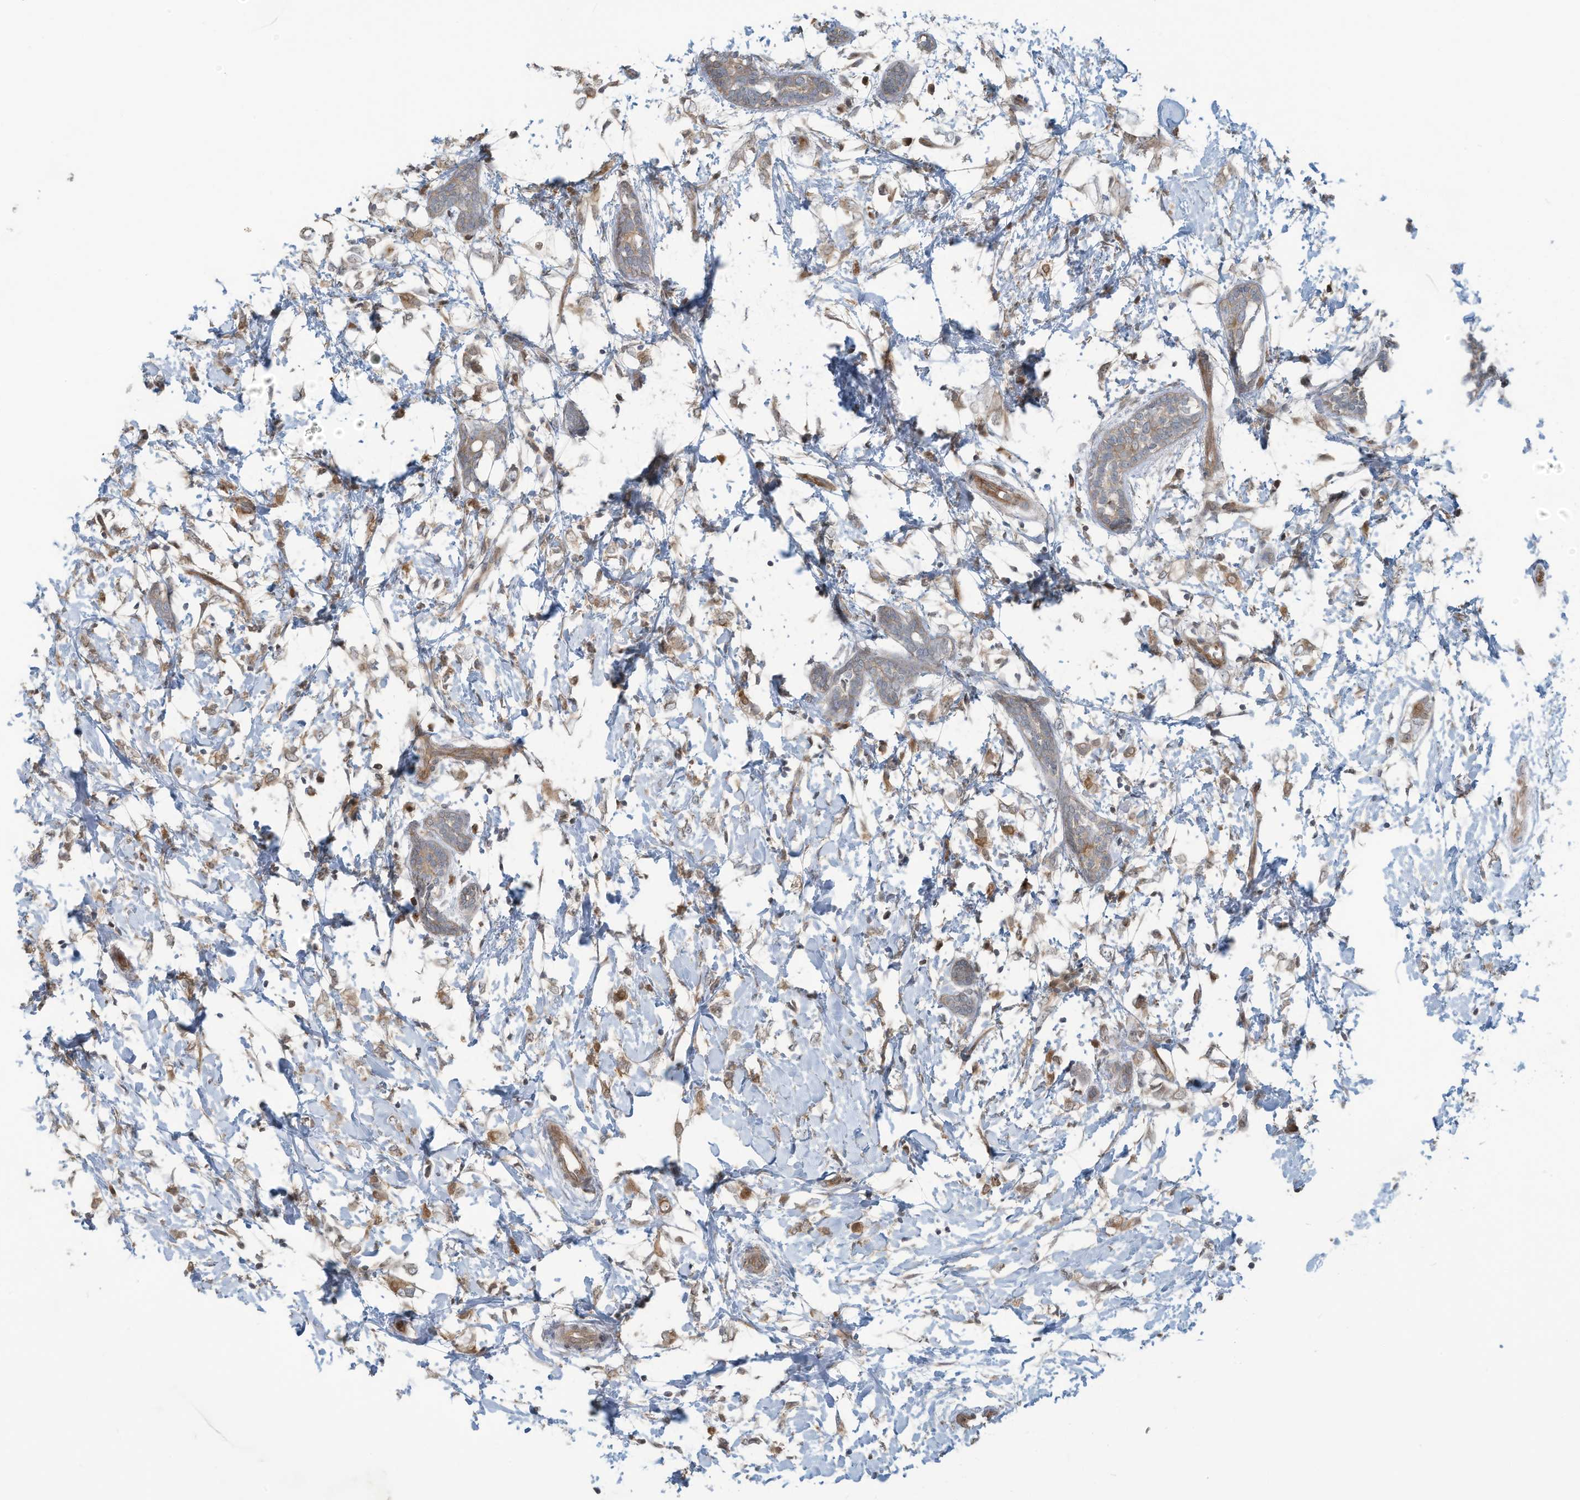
{"staining": {"intensity": "moderate", "quantity": ">75%", "location": "cytoplasmic/membranous"}, "tissue": "breast cancer", "cell_type": "Tumor cells", "image_type": "cancer", "snomed": [{"axis": "morphology", "description": "Normal tissue, NOS"}, {"axis": "morphology", "description": "Lobular carcinoma"}, {"axis": "topography", "description": "Breast"}], "caption": "Protein expression analysis of lobular carcinoma (breast) demonstrates moderate cytoplasmic/membranous staining in approximately >75% of tumor cells.", "gene": "ERI2", "patient": {"sex": "female", "age": 47}}